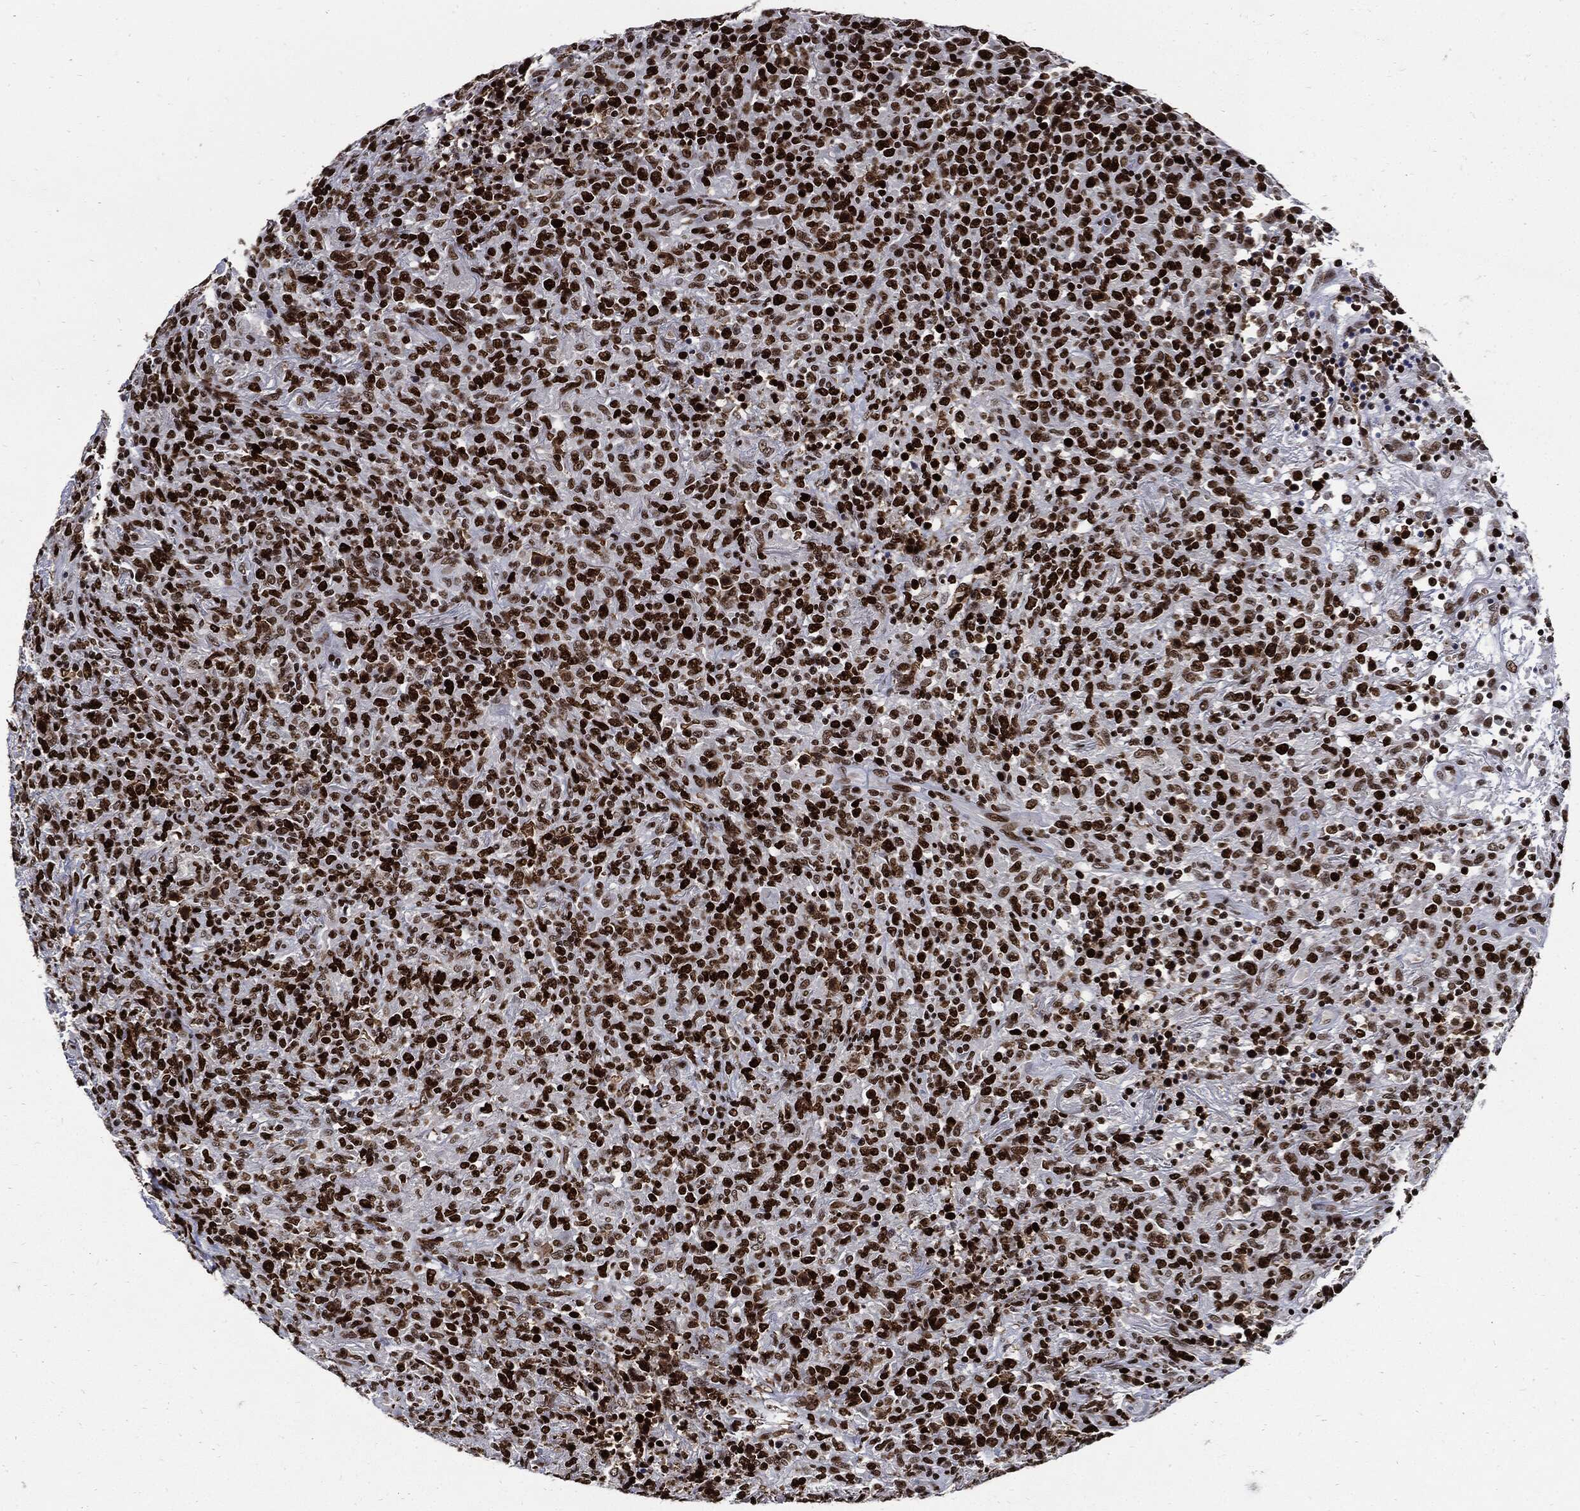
{"staining": {"intensity": "strong", "quantity": ">75%", "location": "nuclear"}, "tissue": "lymphoma", "cell_type": "Tumor cells", "image_type": "cancer", "snomed": [{"axis": "morphology", "description": "Malignant lymphoma, non-Hodgkin's type, High grade"}, {"axis": "topography", "description": "Lung"}], "caption": "A micrograph of human lymphoma stained for a protein demonstrates strong nuclear brown staining in tumor cells.", "gene": "TERF2", "patient": {"sex": "male", "age": 79}}